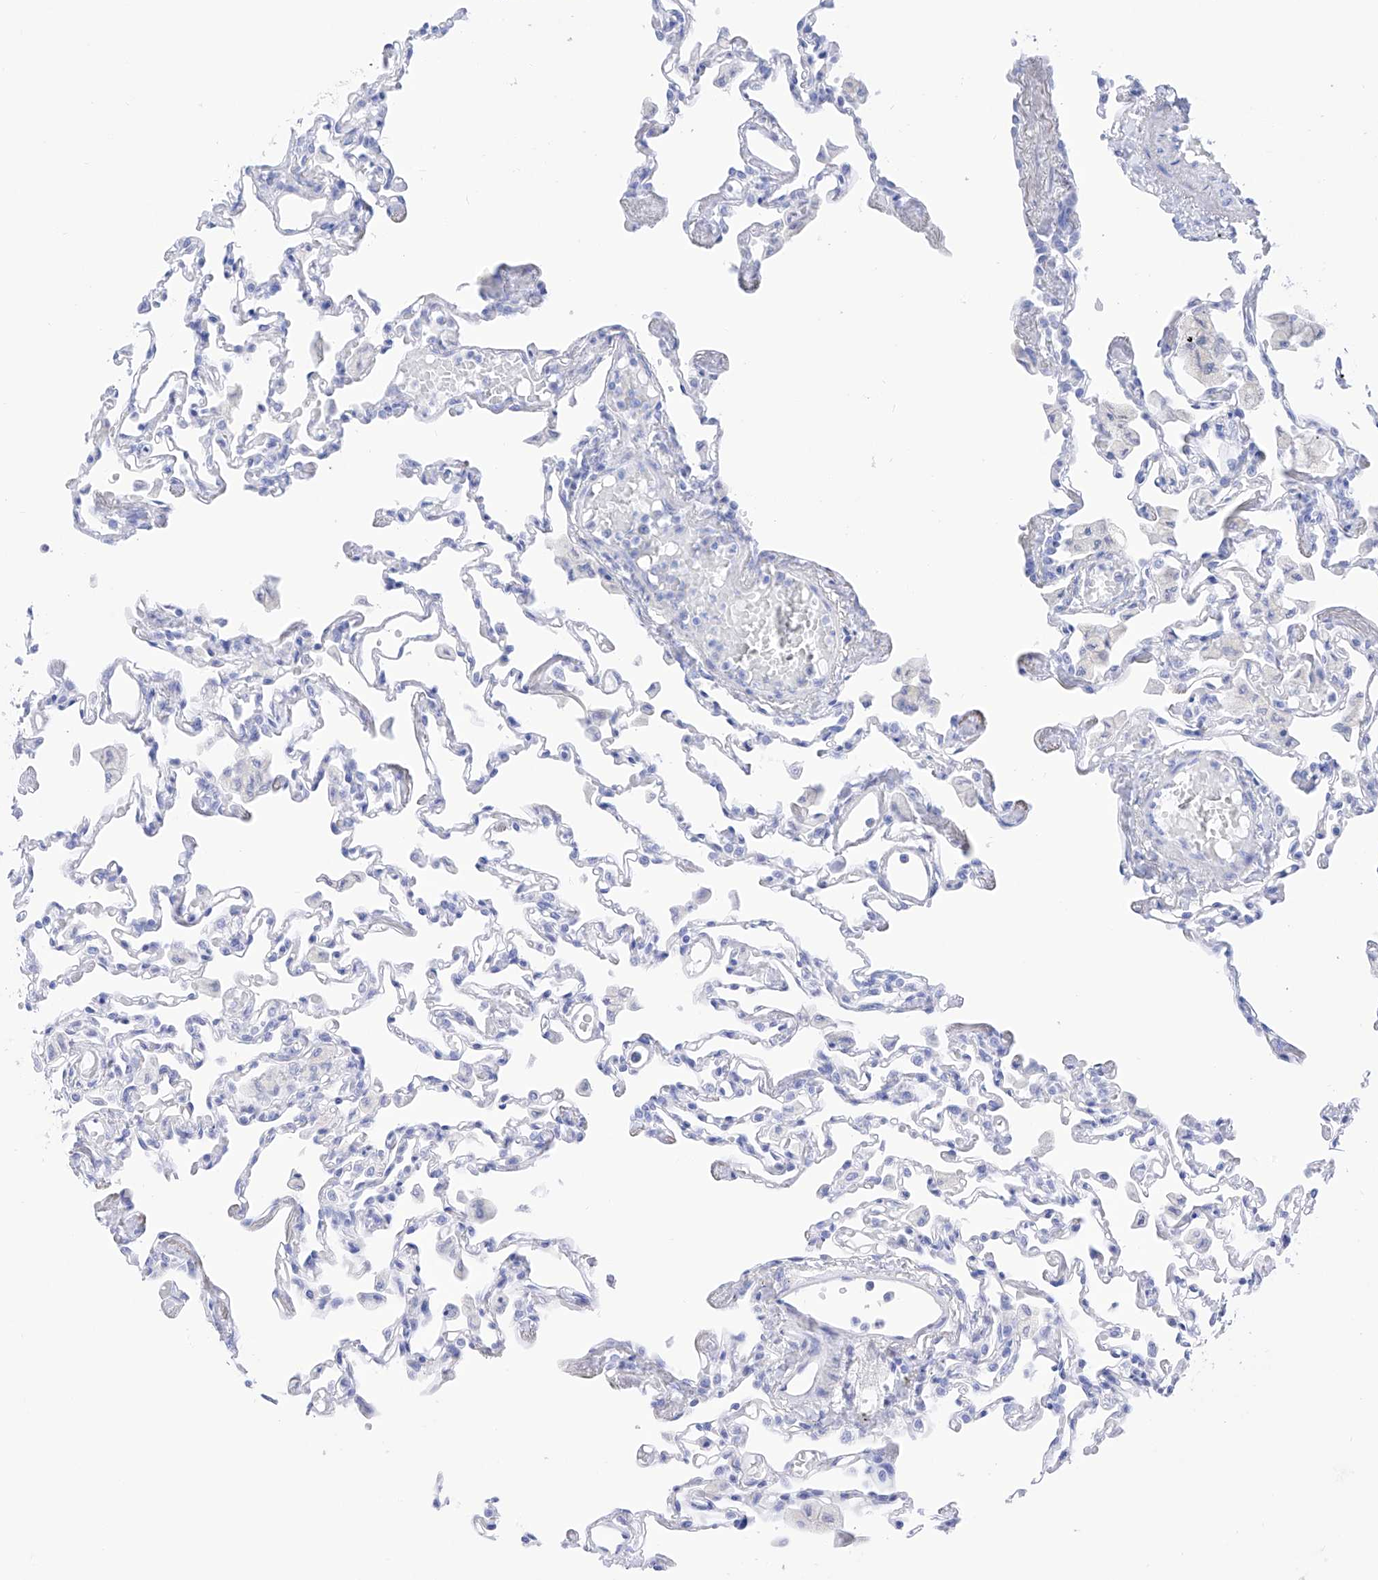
{"staining": {"intensity": "negative", "quantity": "none", "location": "none"}, "tissue": "lung", "cell_type": "Alveolar cells", "image_type": "normal", "snomed": [{"axis": "morphology", "description": "Normal tissue, NOS"}, {"axis": "topography", "description": "Bronchus"}, {"axis": "topography", "description": "Lung"}], "caption": "A micrograph of lung stained for a protein displays no brown staining in alveolar cells.", "gene": "TRPC7", "patient": {"sex": "female", "age": 49}}